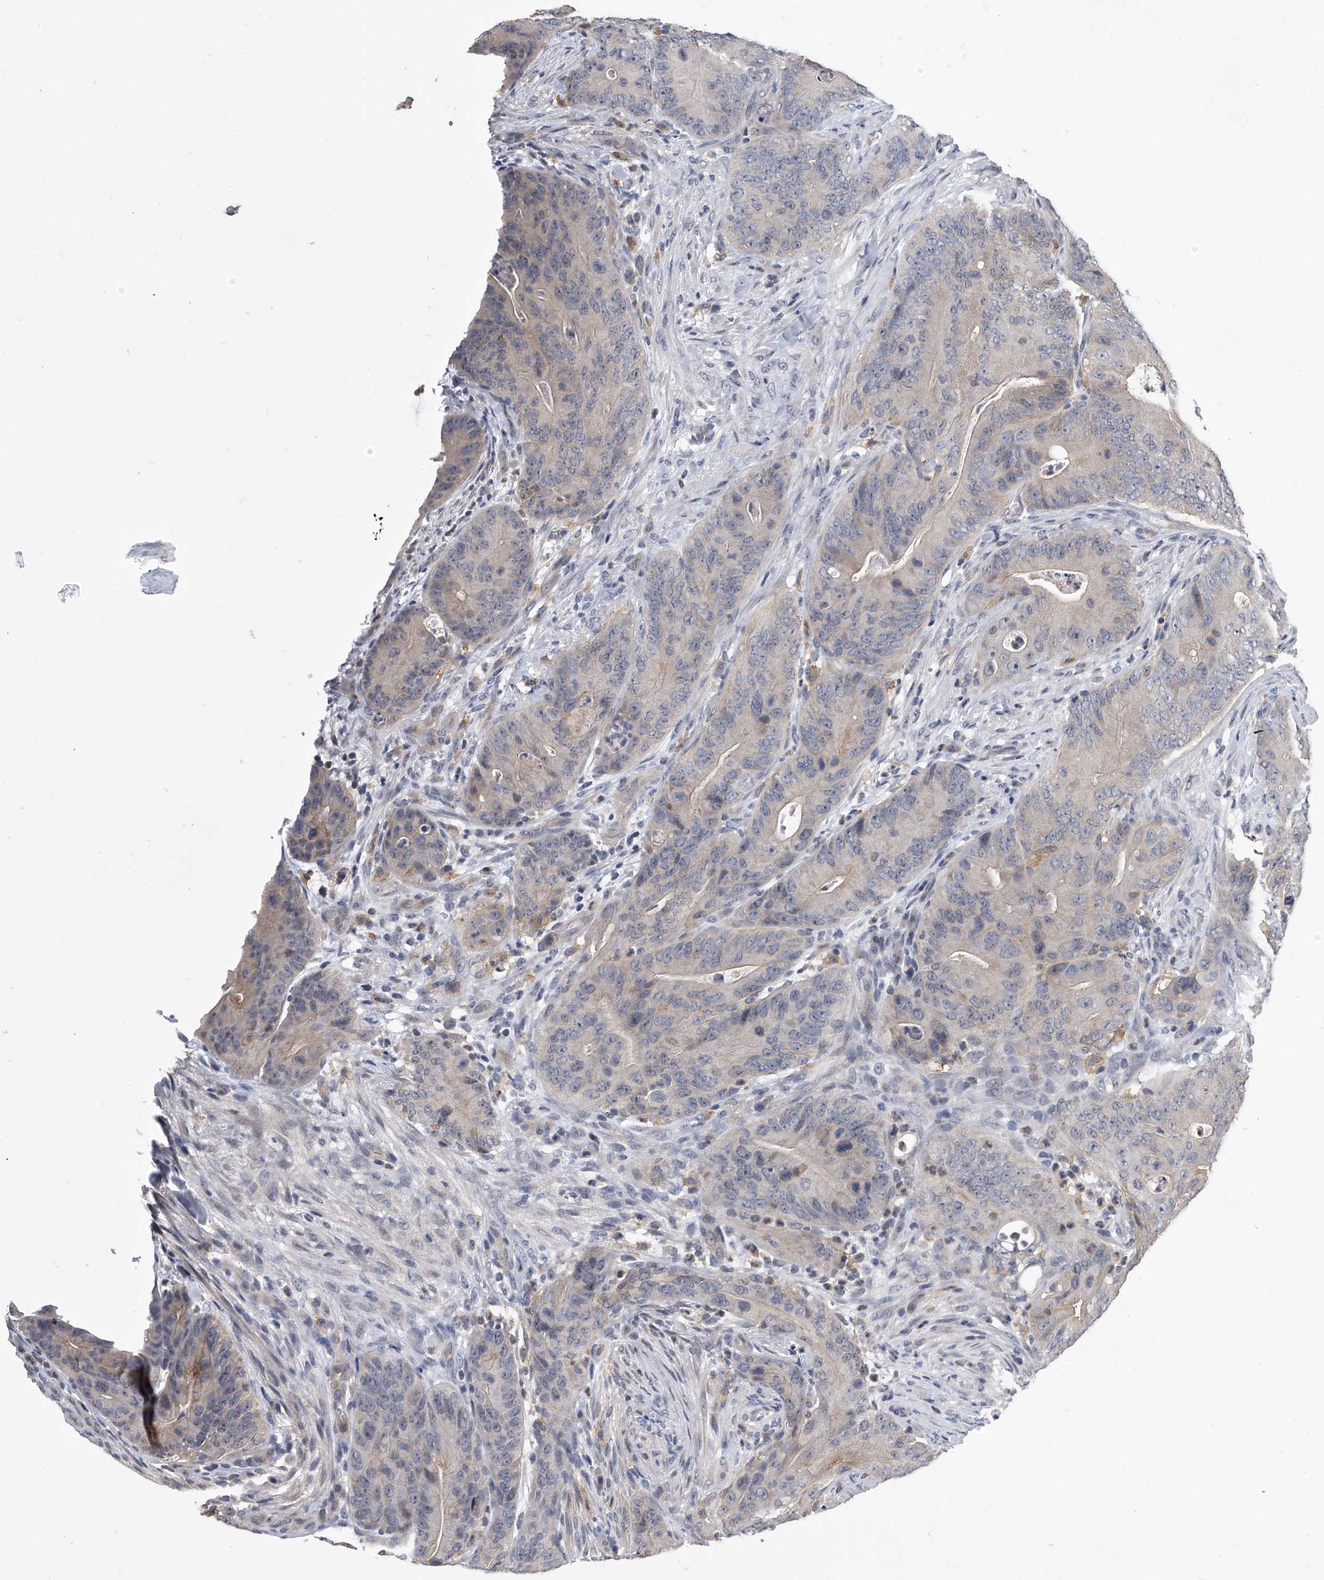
{"staining": {"intensity": "negative", "quantity": "none", "location": "none"}, "tissue": "colorectal cancer", "cell_type": "Tumor cells", "image_type": "cancer", "snomed": [{"axis": "morphology", "description": "Normal tissue, NOS"}, {"axis": "topography", "description": "Colon"}], "caption": "High magnification brightfield microscopy of colorectal cancer stained with DAB (brown) and counterstained with hematoxylin (blue): tumor cells show no significant staining. (DAB immunohistochemistry (IHC) with hematoxylin counter stain).", "gene": "MAP4K3", "patient": {"sex": "female", "age": 82}}